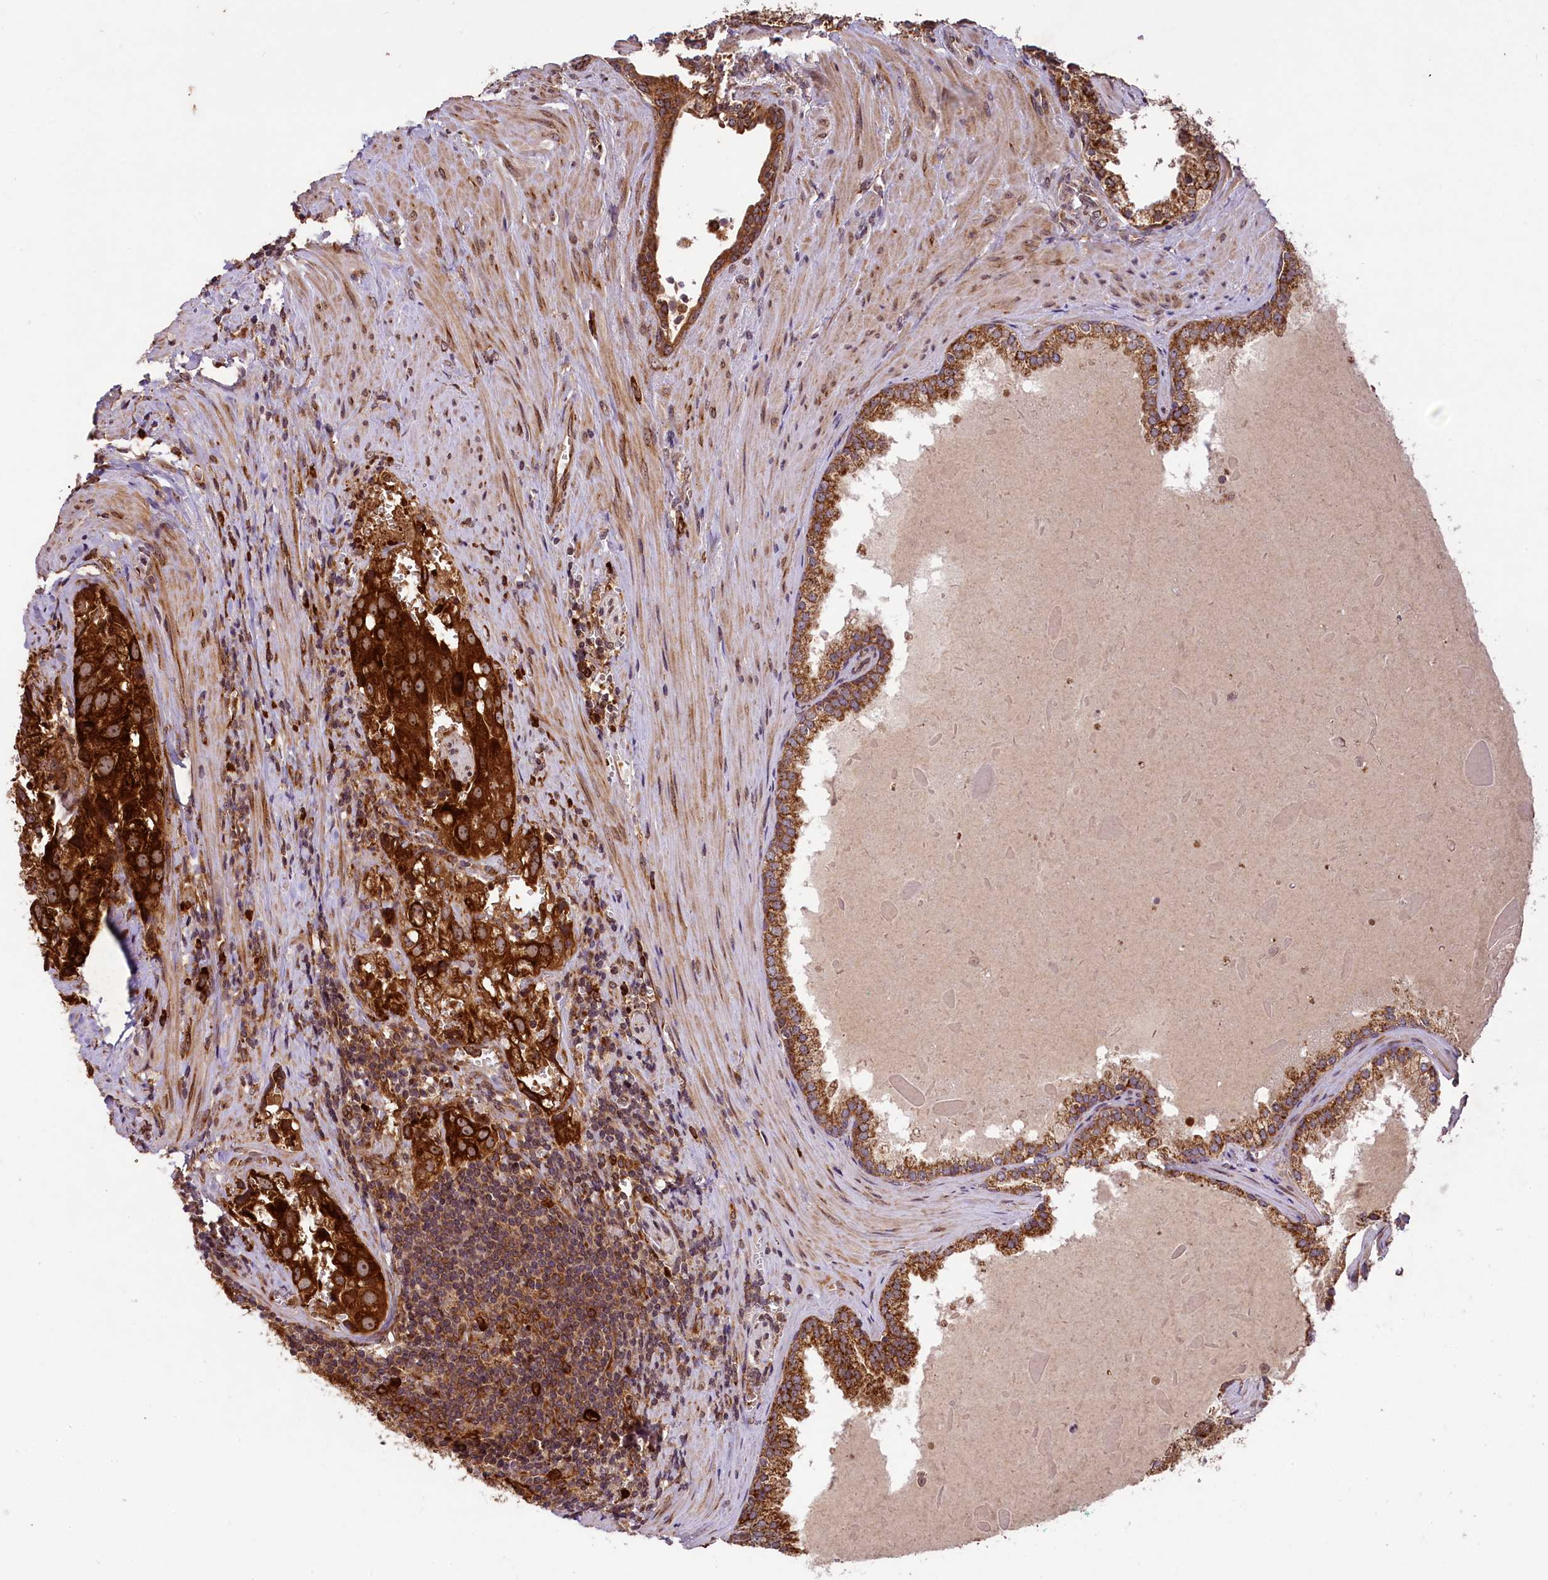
{"staining": {"intensity": "strong", "quantity": ">75%", "location": "cytoplasmic/membranous"}, "tissue": "prostate cancer", "cell_type": "Tumor cells", "image_type": "cancer", "snomed": [{"axis": "morphology", "description": "Adenocarcinoma, High grade"}, {"axis": "topography", "description": "Prostate"}], "caption": "Human adenocarcinoma (high-grade) (prostate) stained with a protein marker demonstrates strong staining in tumor cells.", "gene": "LARP4", "patient": {"sex": "male", "age": 68}}